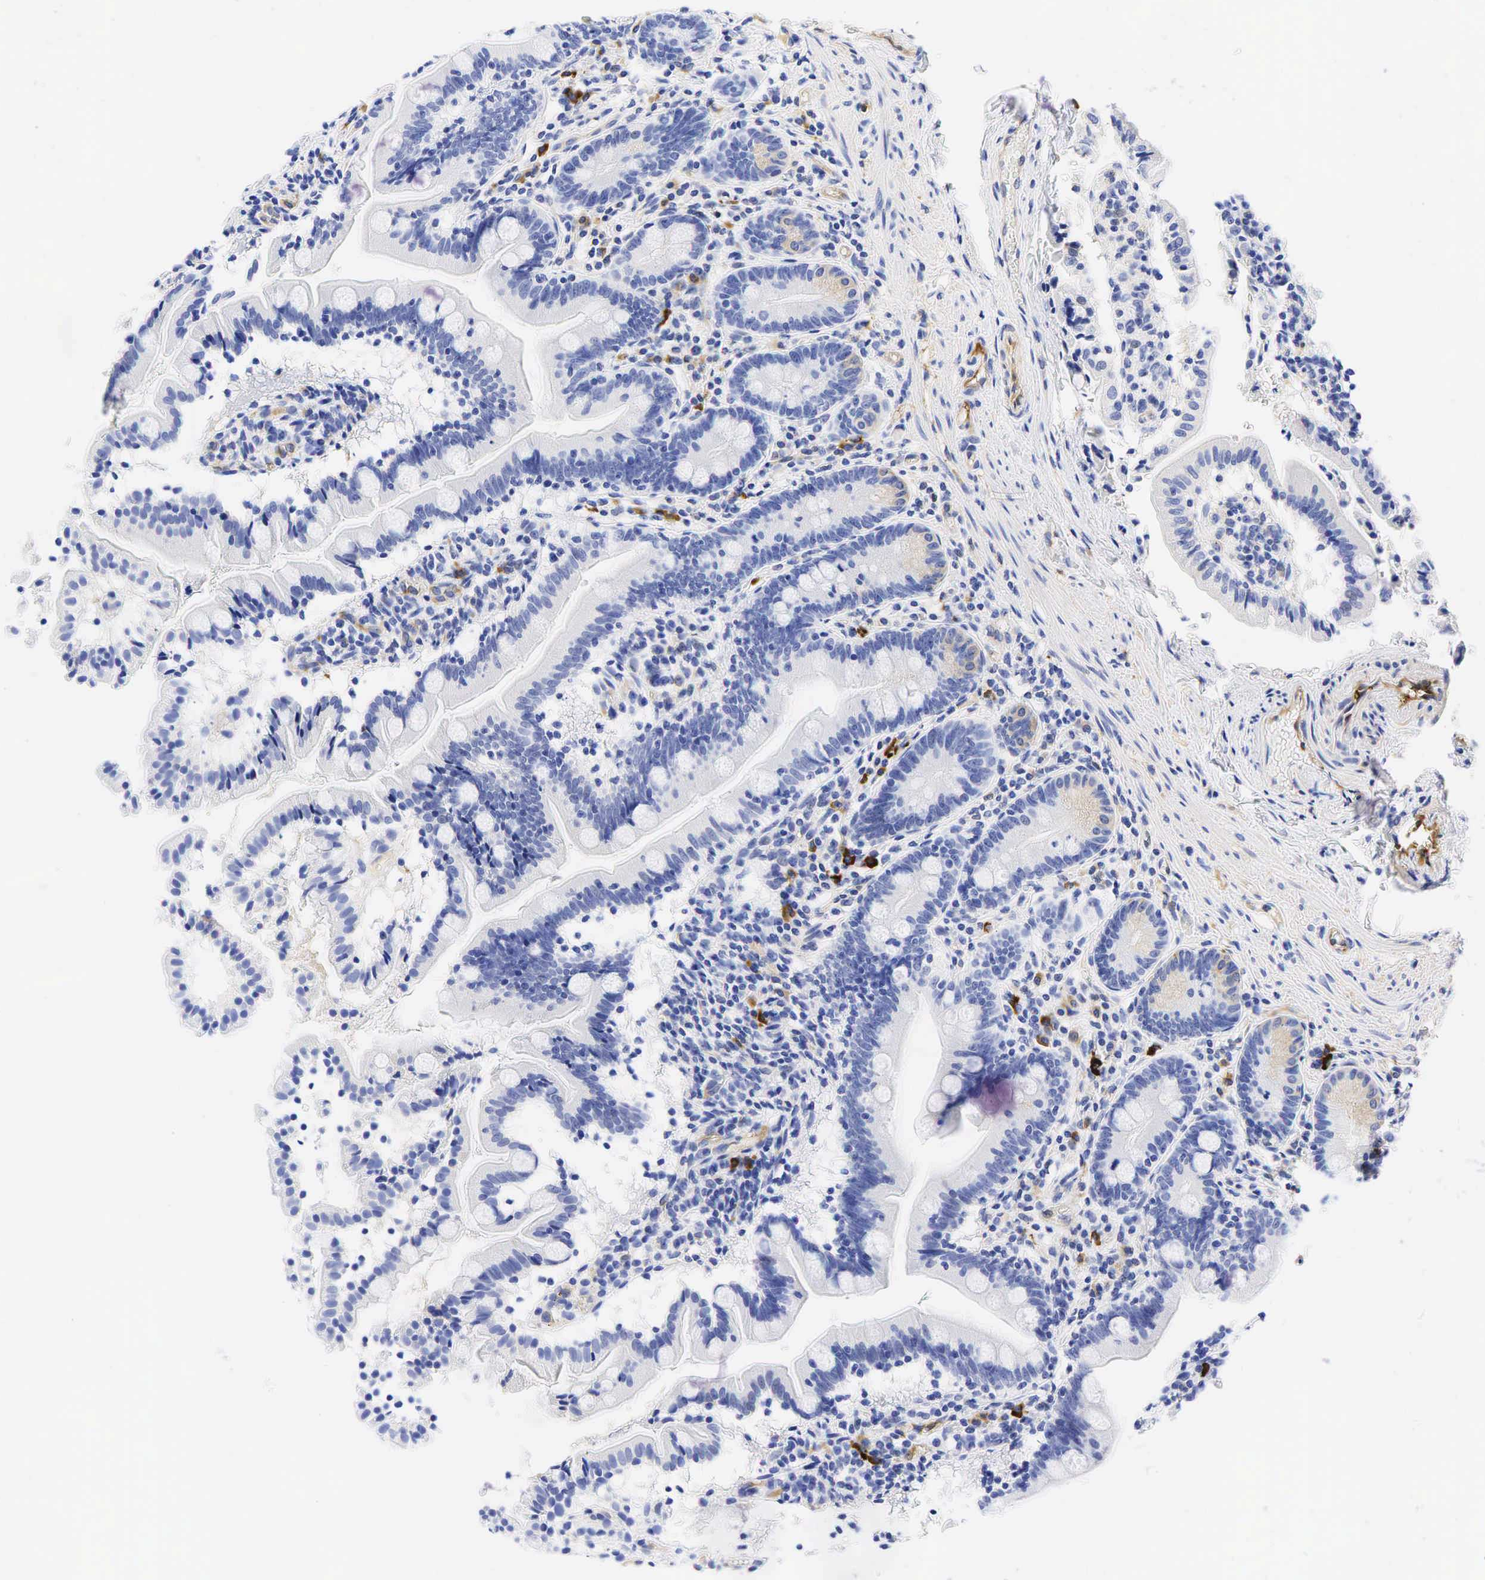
{"staining": {"intensity": "negative", "quantity": "none", "location": "none"}, "tissue": "small intestine", "cell_type": "Glandular cells", "image_type": "normal", "snomed": [{"axis": "morphology", "description": "Normal tissue, NOS"}, {"axis": "topography", "description": "Small intestine"}], "caption": "Glandular cells show no significant expression in normal small intestine. (IHC, brightfield microscopy, high magnification).", "gene": "TNFRSF8", "patient": {"sex": "female", "age": 69}}